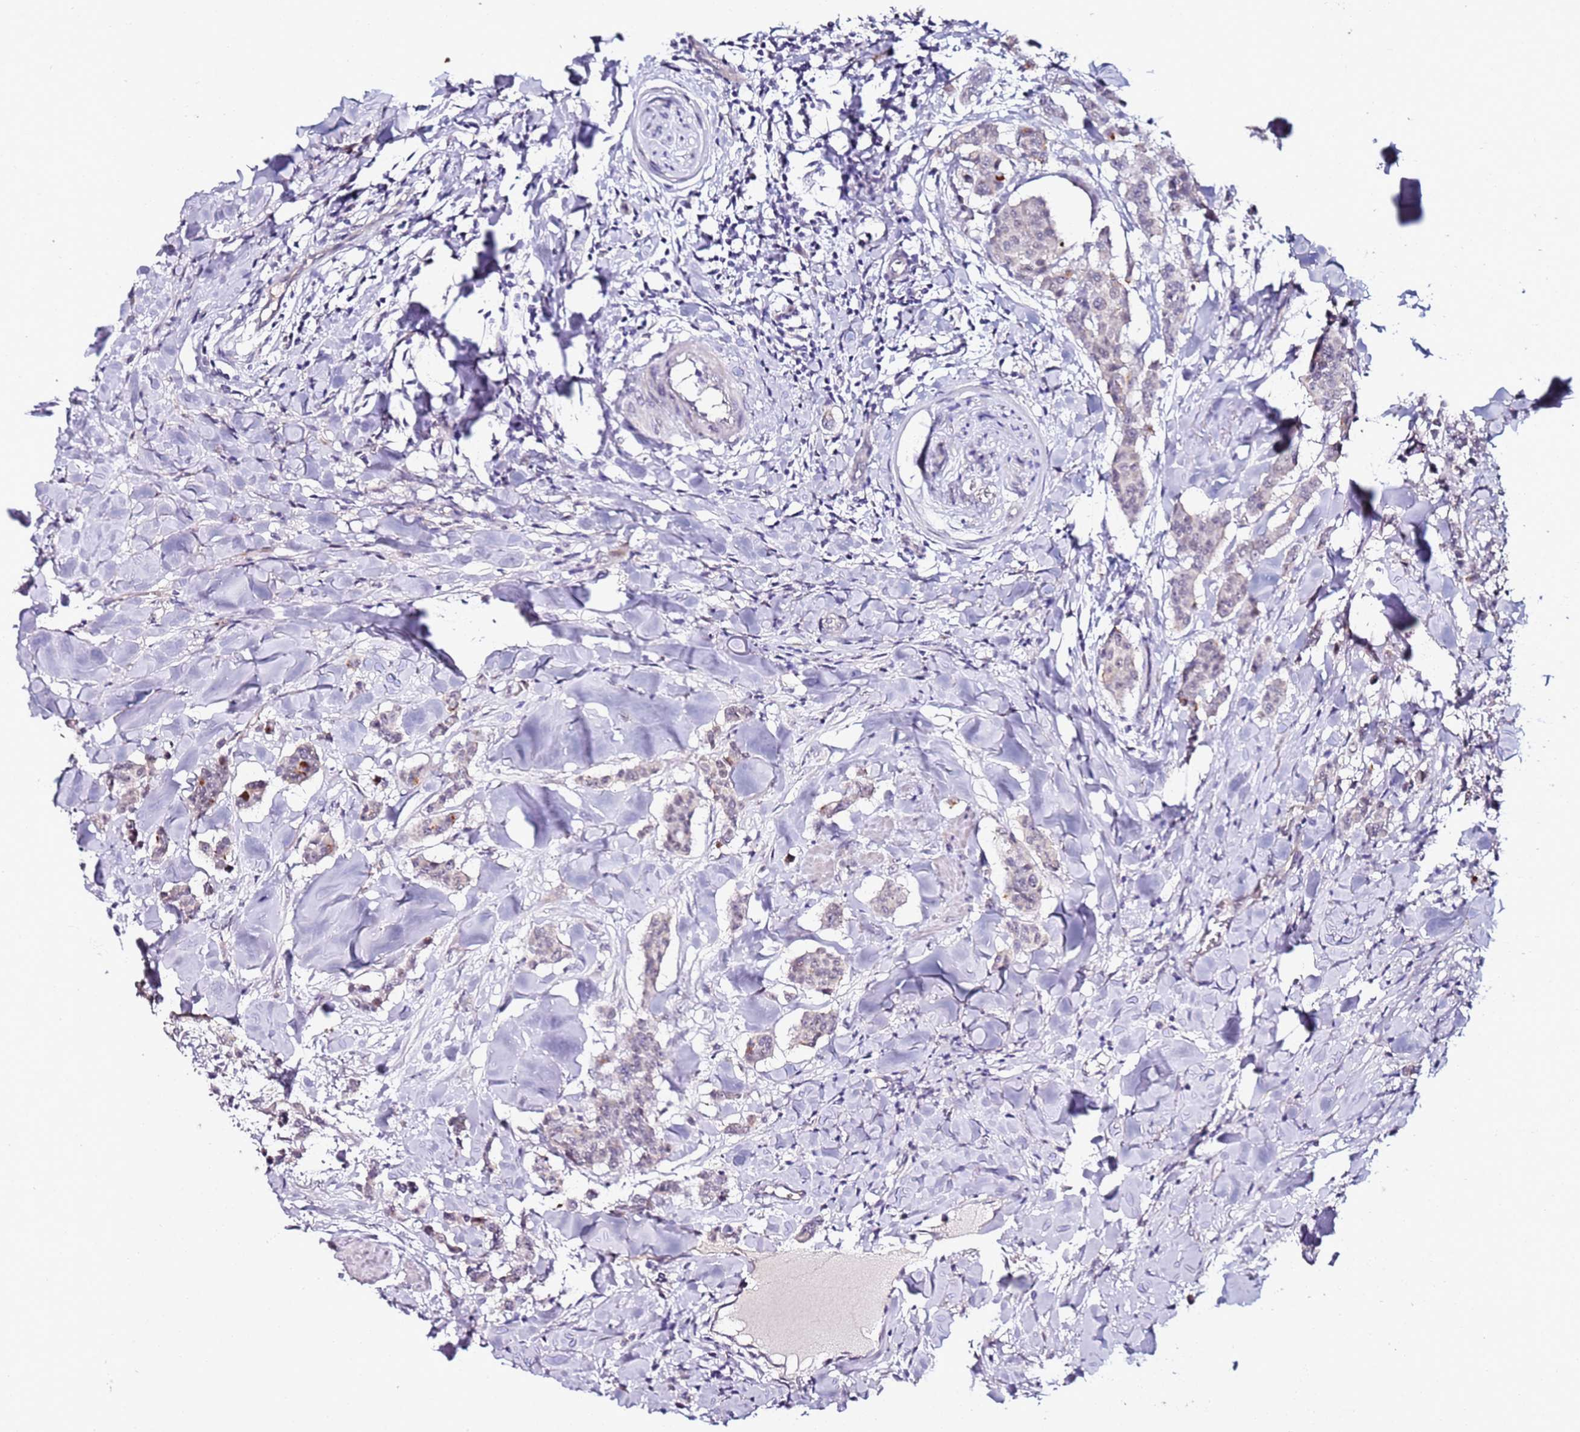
{"staining": {"intensity": "moderate", "quantity": "<25%", "location": "cytoplasmic/membranous"}, "tissue": "breast cancer", "cell_type": "Tumor cells", "image_type": "cancer", "snomed": [{"axis": "morphology", "description": "Duct carcinoma"}, {"axis": "topography", "description": "Breast"}], "caption": "Immunohistochemical staining of human breast cancer displays low levels of moderate cytoplasmic/membranous positivity in about <25% of tumor cells.", "gene": "DUSP28", "patient": {"sex": "female", "age": 40}}